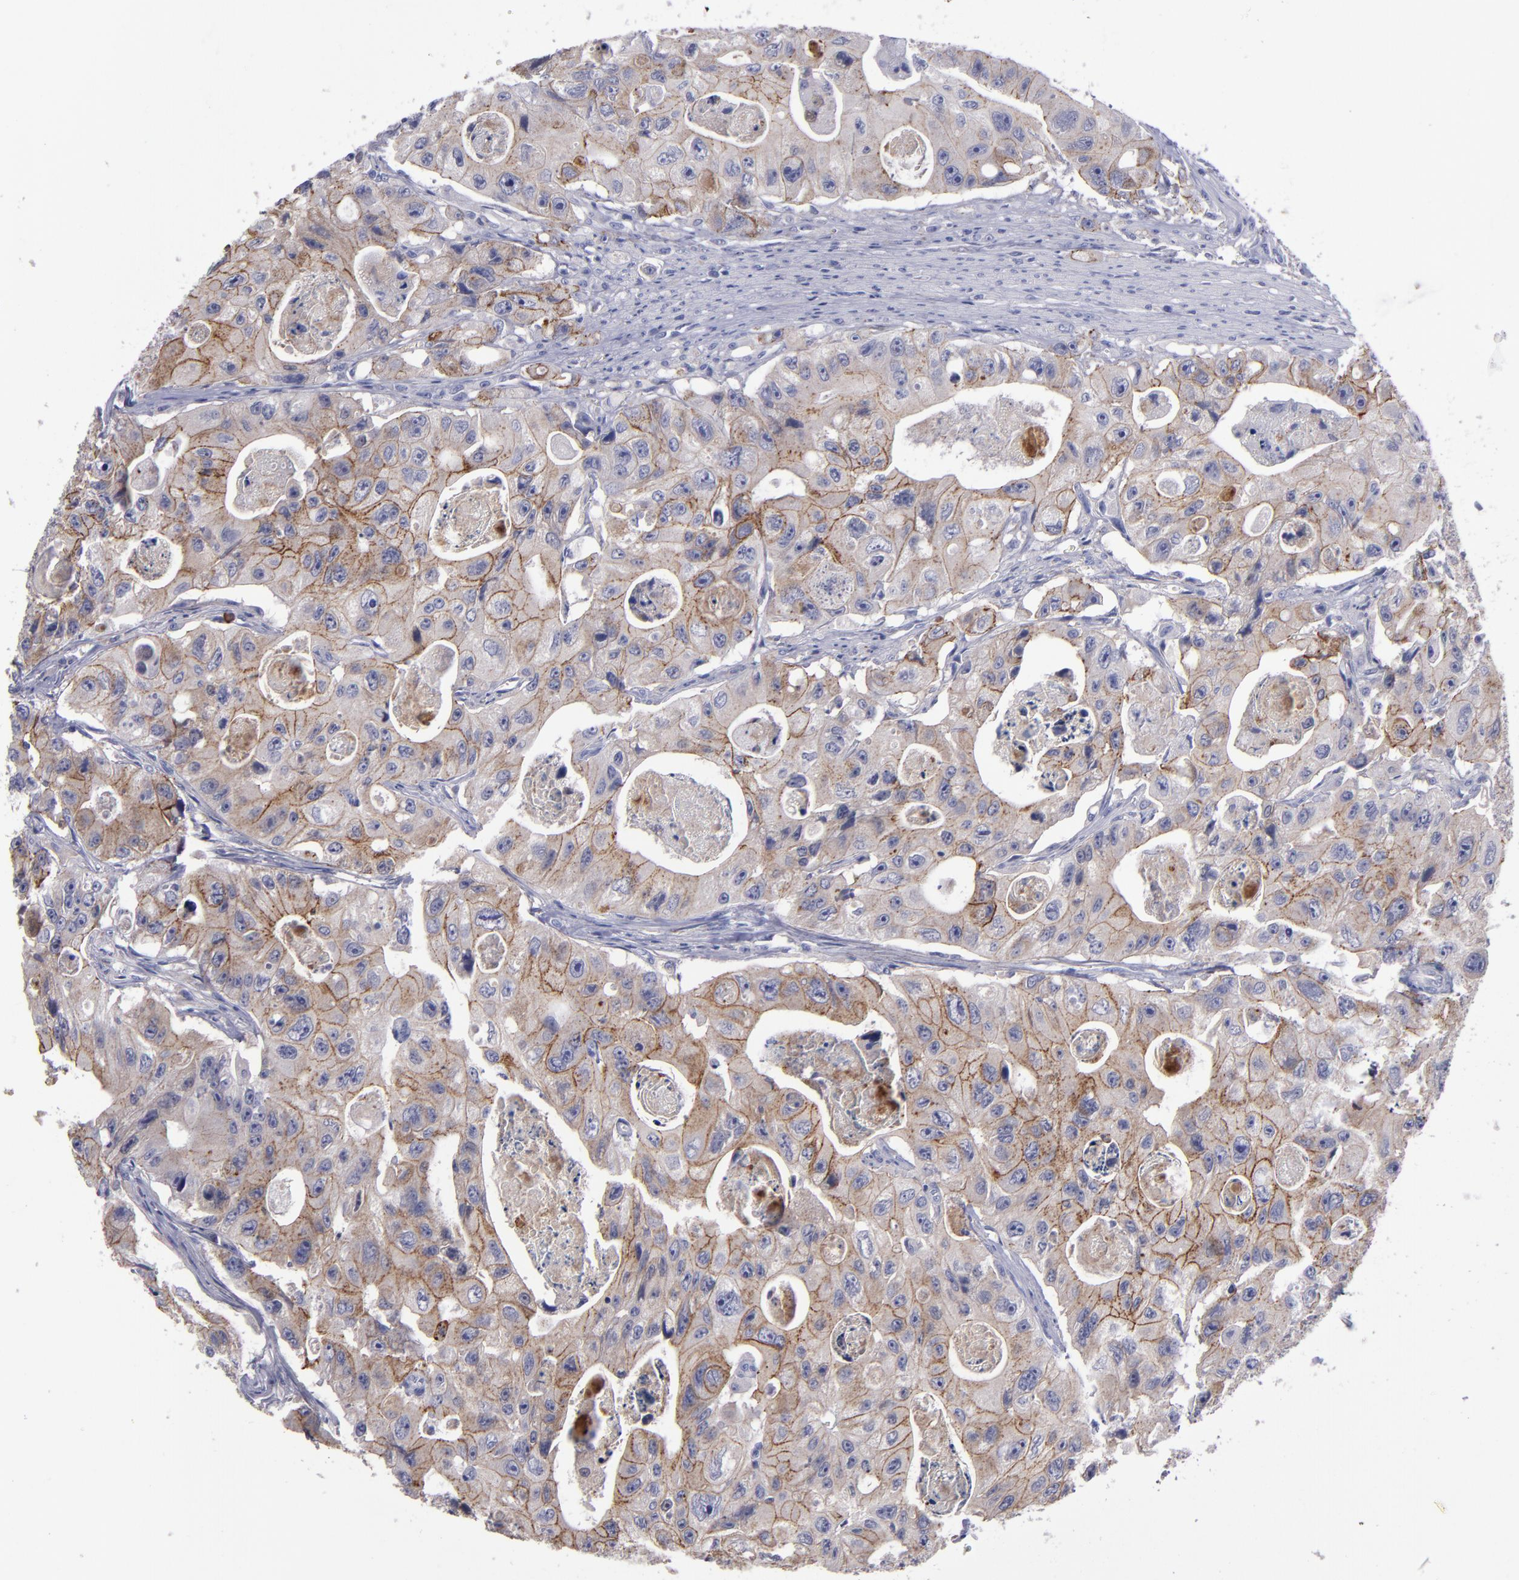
{"staining": {"intensity": "moderate", "quantity": ">75%", "location": "cytoplasmic/membranous"}, "tissue": "colorectal cancer", "cell_type": "Tumor cells", "image_type": "cancer", "snomed": [{"axis": "morphology", "description": "Adenocarcinoma, NOS"}, {"axis": "topography", "description": "Colon"}], "caption": "The histopathology image shows staining of adenocarcinoma (colorectal), revealing moderate cytoplasmic/membranous protein expression (brown color) within tumor cells.", "gene": "CDH3", "patient": {"sex": "female", "age": 46}}